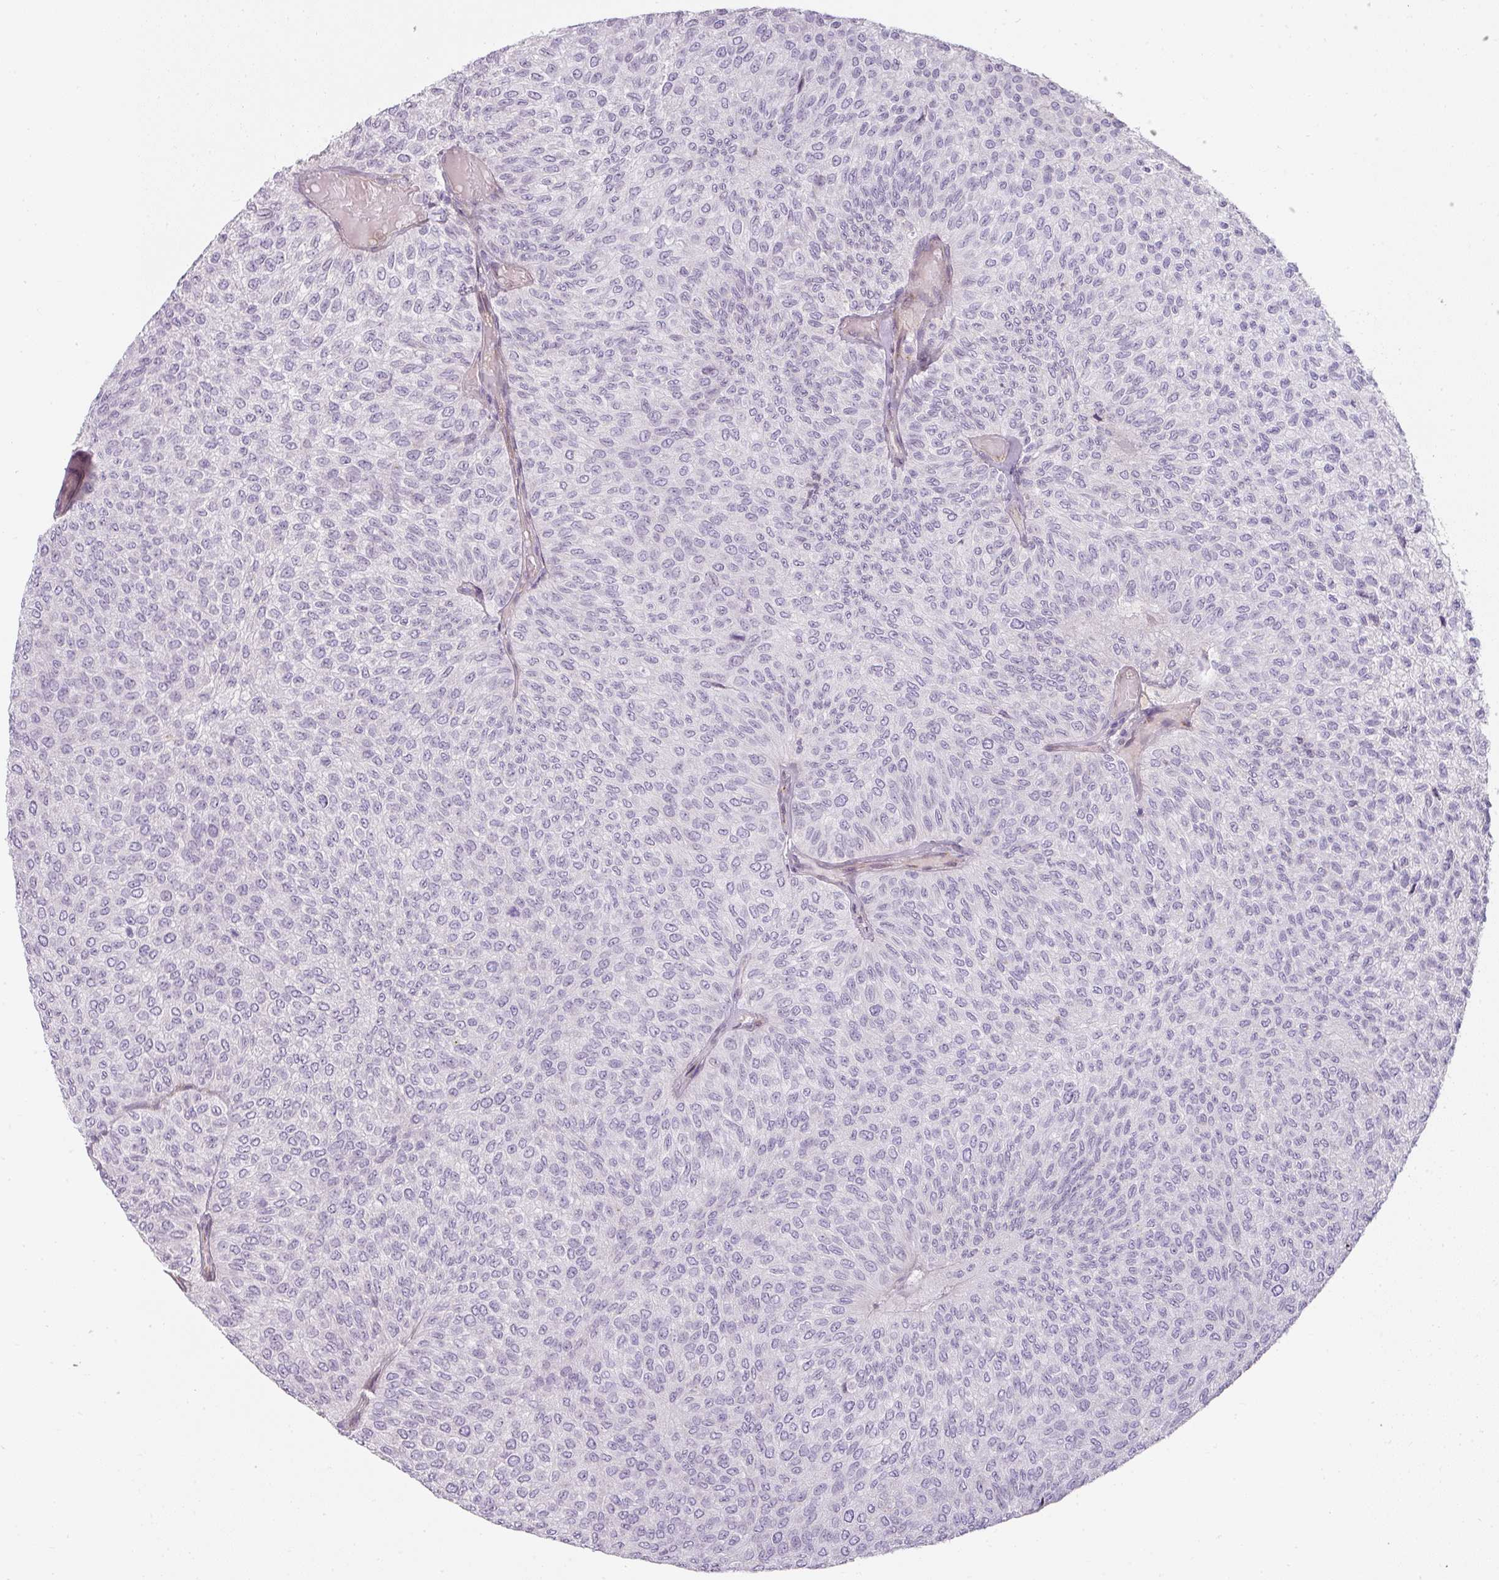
{"staining": {"intensity": "negative", "quantity": "none", "location": "none"}, "tissue": "urothelial cancer", "cell_type": "Tumor cells", "image_type": "cancer", "snomed": [{"axis": "morphology", "description": "Urothelial carcinoma, Low grade"}, {"axis": "topography", "description": "Urinary bladder"}], "caption": "Tumor cells are negative for protein expression in human low-grade urothelial carcinoma.", "gene": "ATP8B2", "patient": {"sex": "male", "age": 78}}